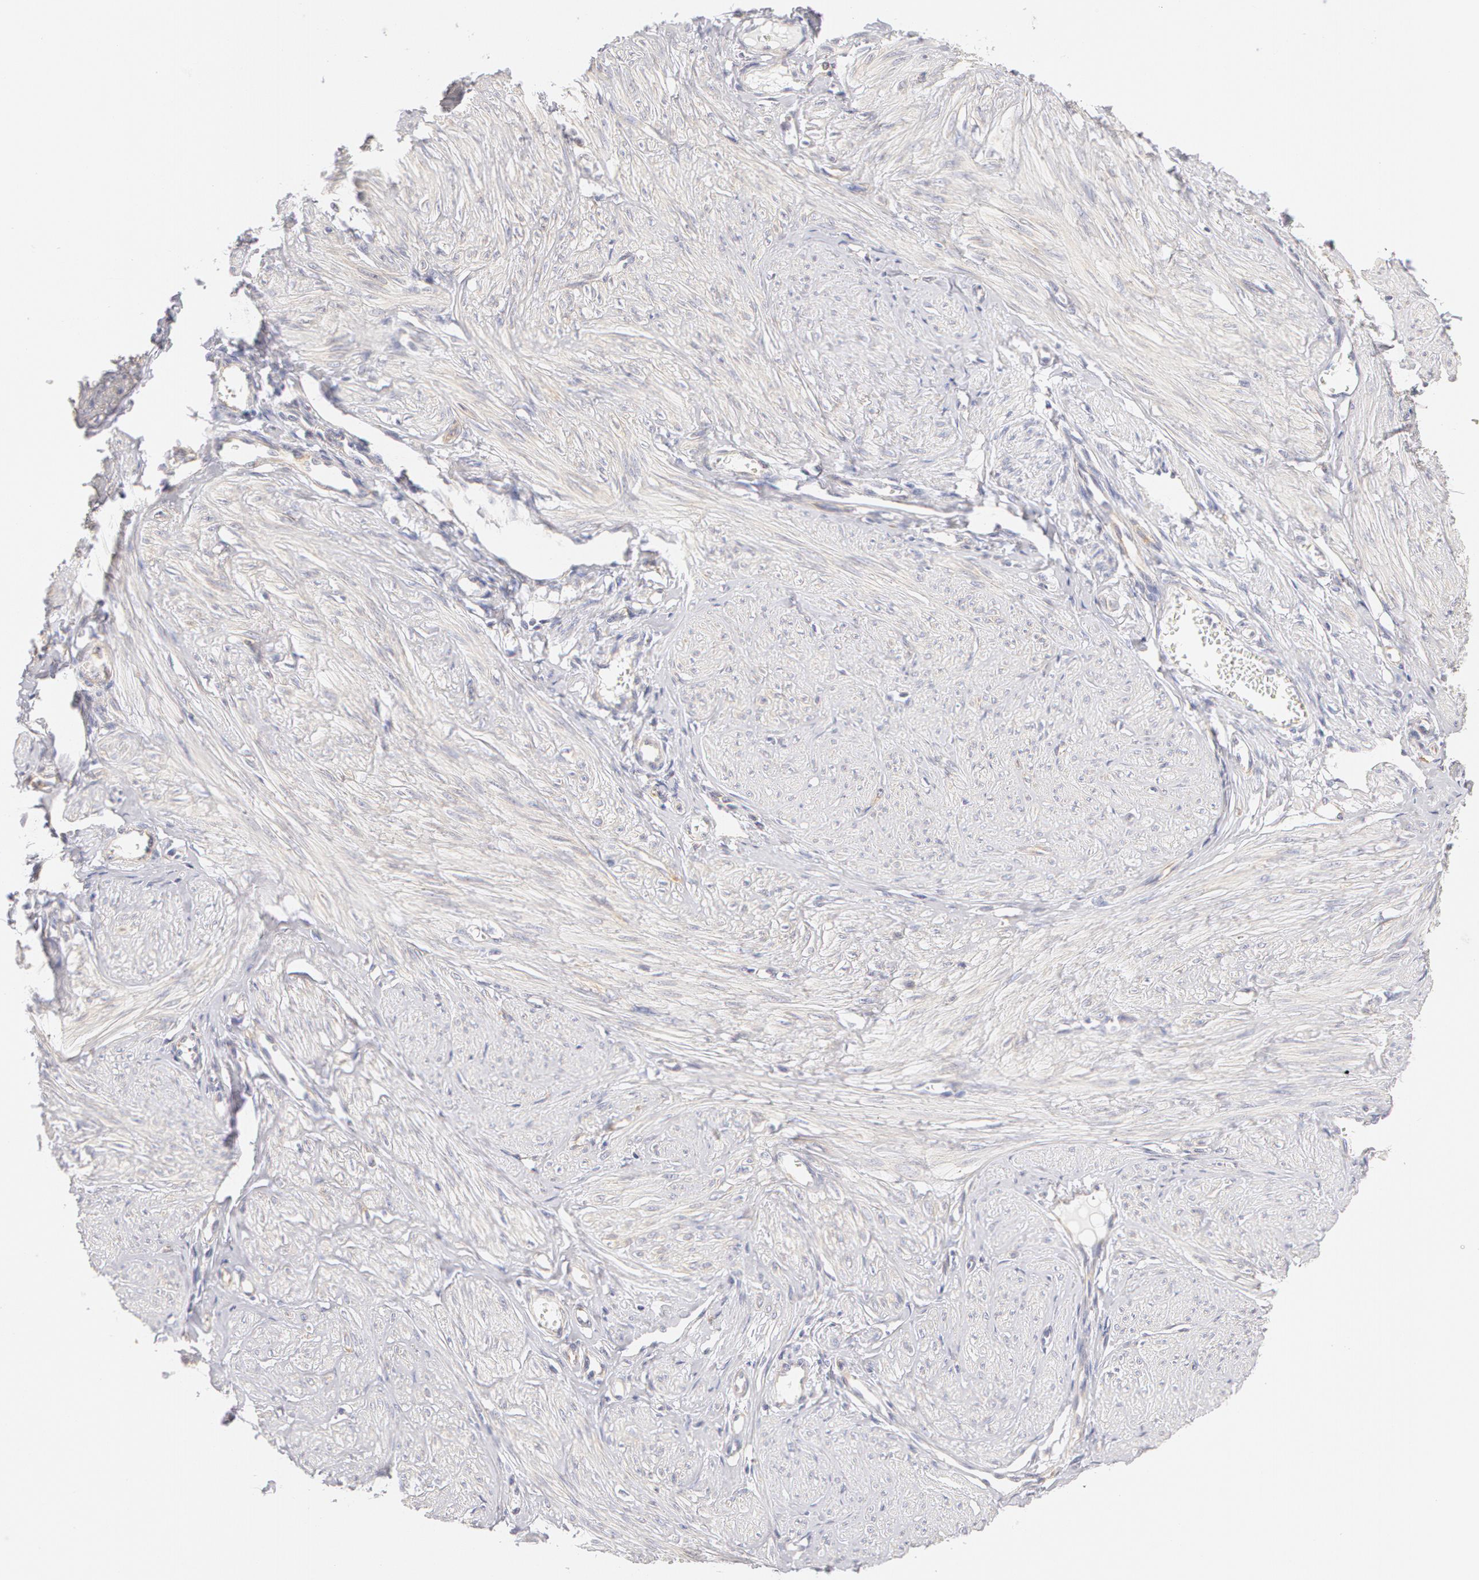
{"staining": {"intensity": "negative", "quantity": "none", "location": "none"}, "tissue": "smooth muscle", "cell_type": "Smooth muscle cells", "image_type": "normal", "snomed": [{"axis": "morphology", "description": "Normal tissue, NOS"}, {"axis": "topography", "description": "Uterus"}], "caption": "Smooth muscle cells show no significant protein expression in benign smooth muscle. The staining was performed using DAB to visualize the protein expression in brown, while the nuclei were stained in blue with hematoxylin (Magnification: 20x).", "gene": "DDX3X", "patient": {"sex": "female", "age": 45}}